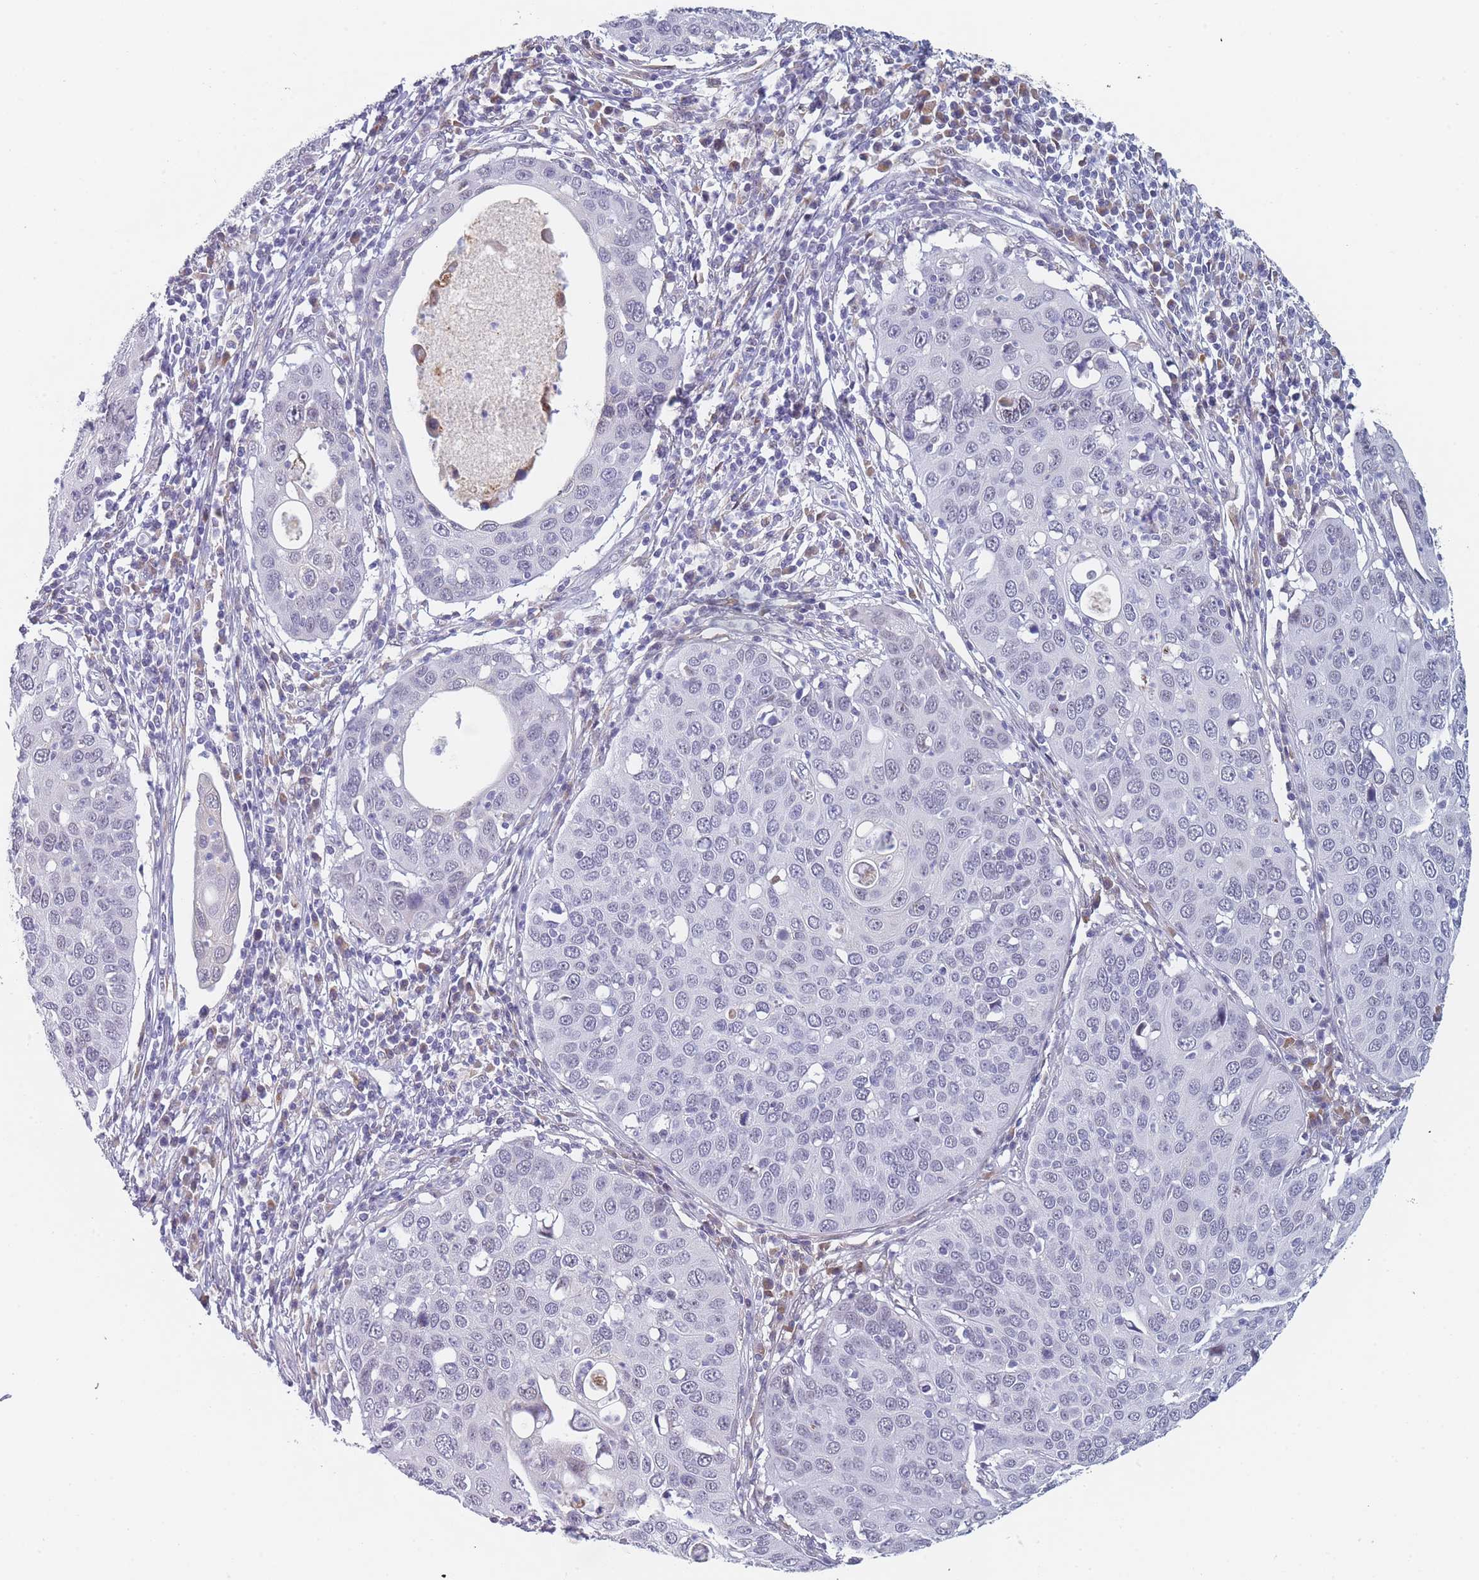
{"staining": {"intensity": "negative", "quantity": "none", "location": "none"}, "tissue": "cervical cancer", "cell_type": "Tumor cells", "image_type": "cancer", "snomed": [{"axis": "morphology", "description": "Squamous cell carcinoma, NOS"}, {"axis": "topography", "description": "Cervix"}], "caption": "The micrograph reveals no significant staining in tumor cells of squamous cell carcinoma (cervical).", "gene": "TMED10", "patient": {"sex": "female", "age": 36}}